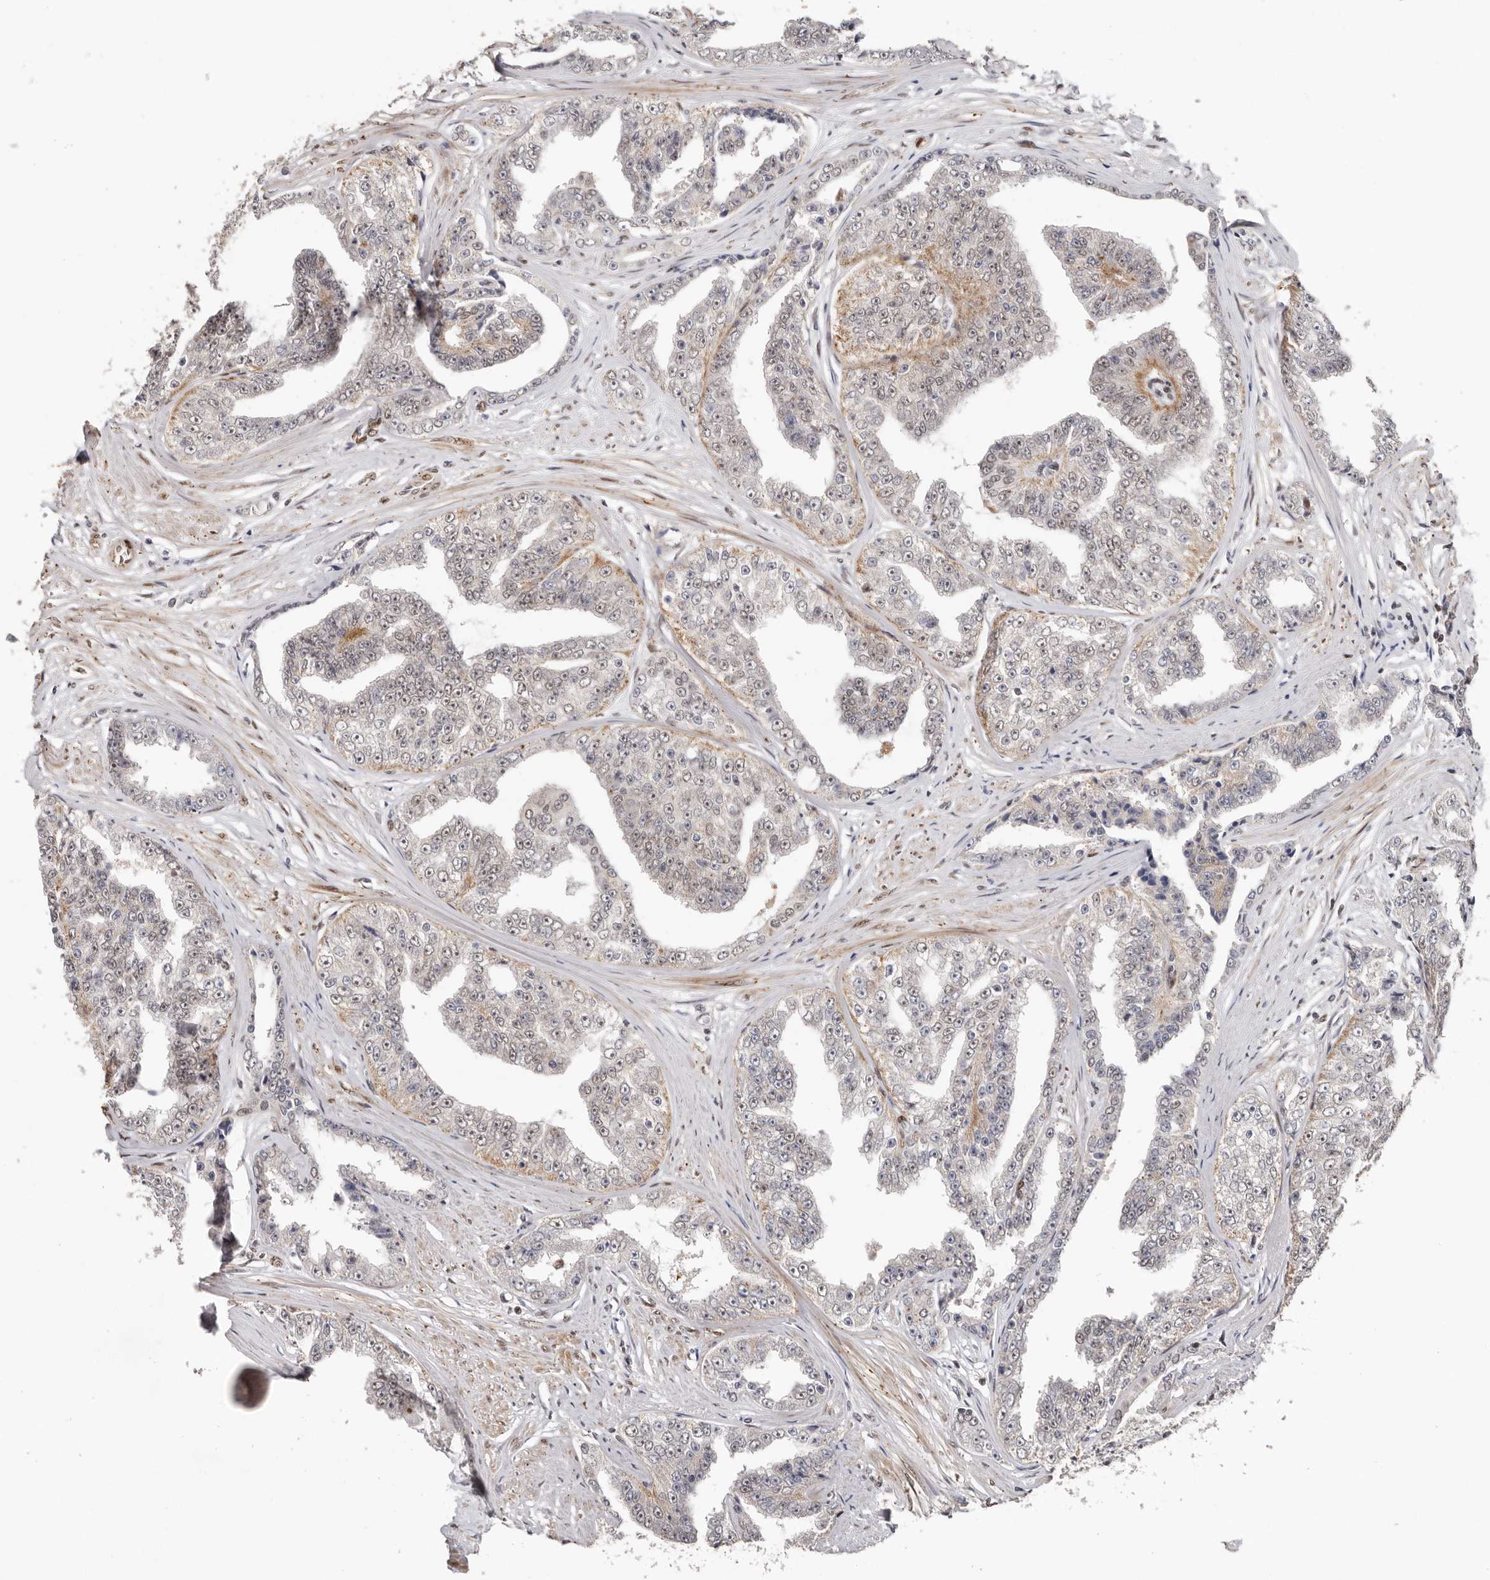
{"staining": {"intensity": "weak", "quantity": "<25%", "location": "cytoplasmic/membranous"}, "tissue": "prostate cancer", "cell_type": "Tumor cells", "image_type": "cancer", "snomed": [{"axis": "morphology", "description": "Adenocarcinoma, High grade"}, {"axis": "topography", "description": "Prostate"}], "caption": "Immunohistochemistry image of human adenocarcinoma (high-grade) (prostate) stained for a protein (brown), which exhibits no positivity in tumor cells.", "gene": "SMAD7", "patient": {"sex": "male", "age": 71}}